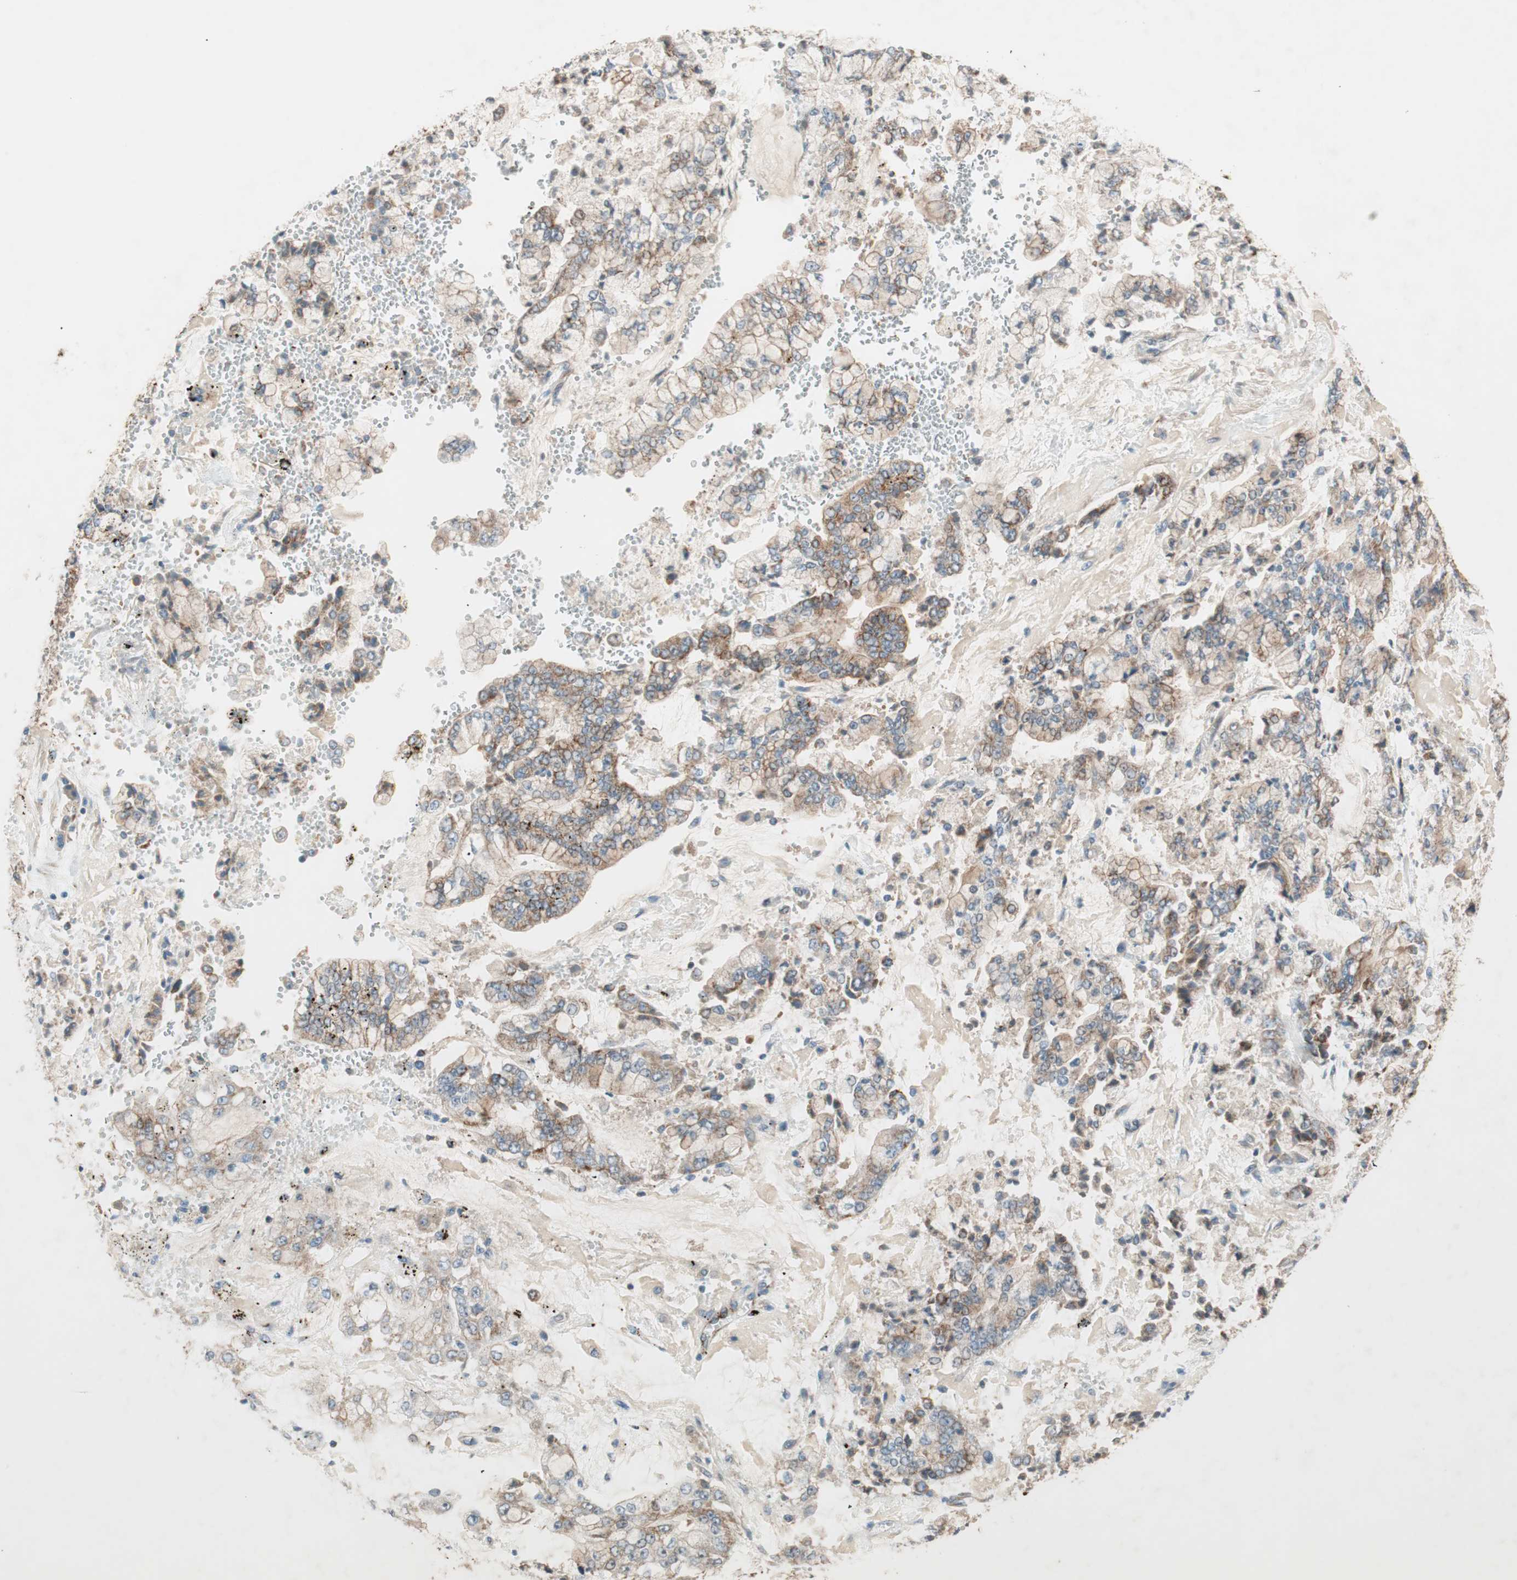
{"staining": {"intensity": "moderate", "quantity": ">75%", "location": "cytoplasmic/membranous"}, "tissue": "stomach cancer", "cell_type": "Tumor cells", "image_type": "cancer", "snomed": [{"axis": "morphology", "description": "Adenocarcinoma, NOS"}, {"axis": "topography", "description": "Stomach"}], "caption": "IHC histopathology image of neoplastic tissue: human stomach cancer (adenocarcinoma) stained using IHC displays medium levels of moderate protein expression localized specifically in the cytoplasmic/membranous of tumor cells, appearing as a cytoplasmic/membranous brown color.", "gene": "CC2D1A", "patient": {"sex": "male", "age": 76}}